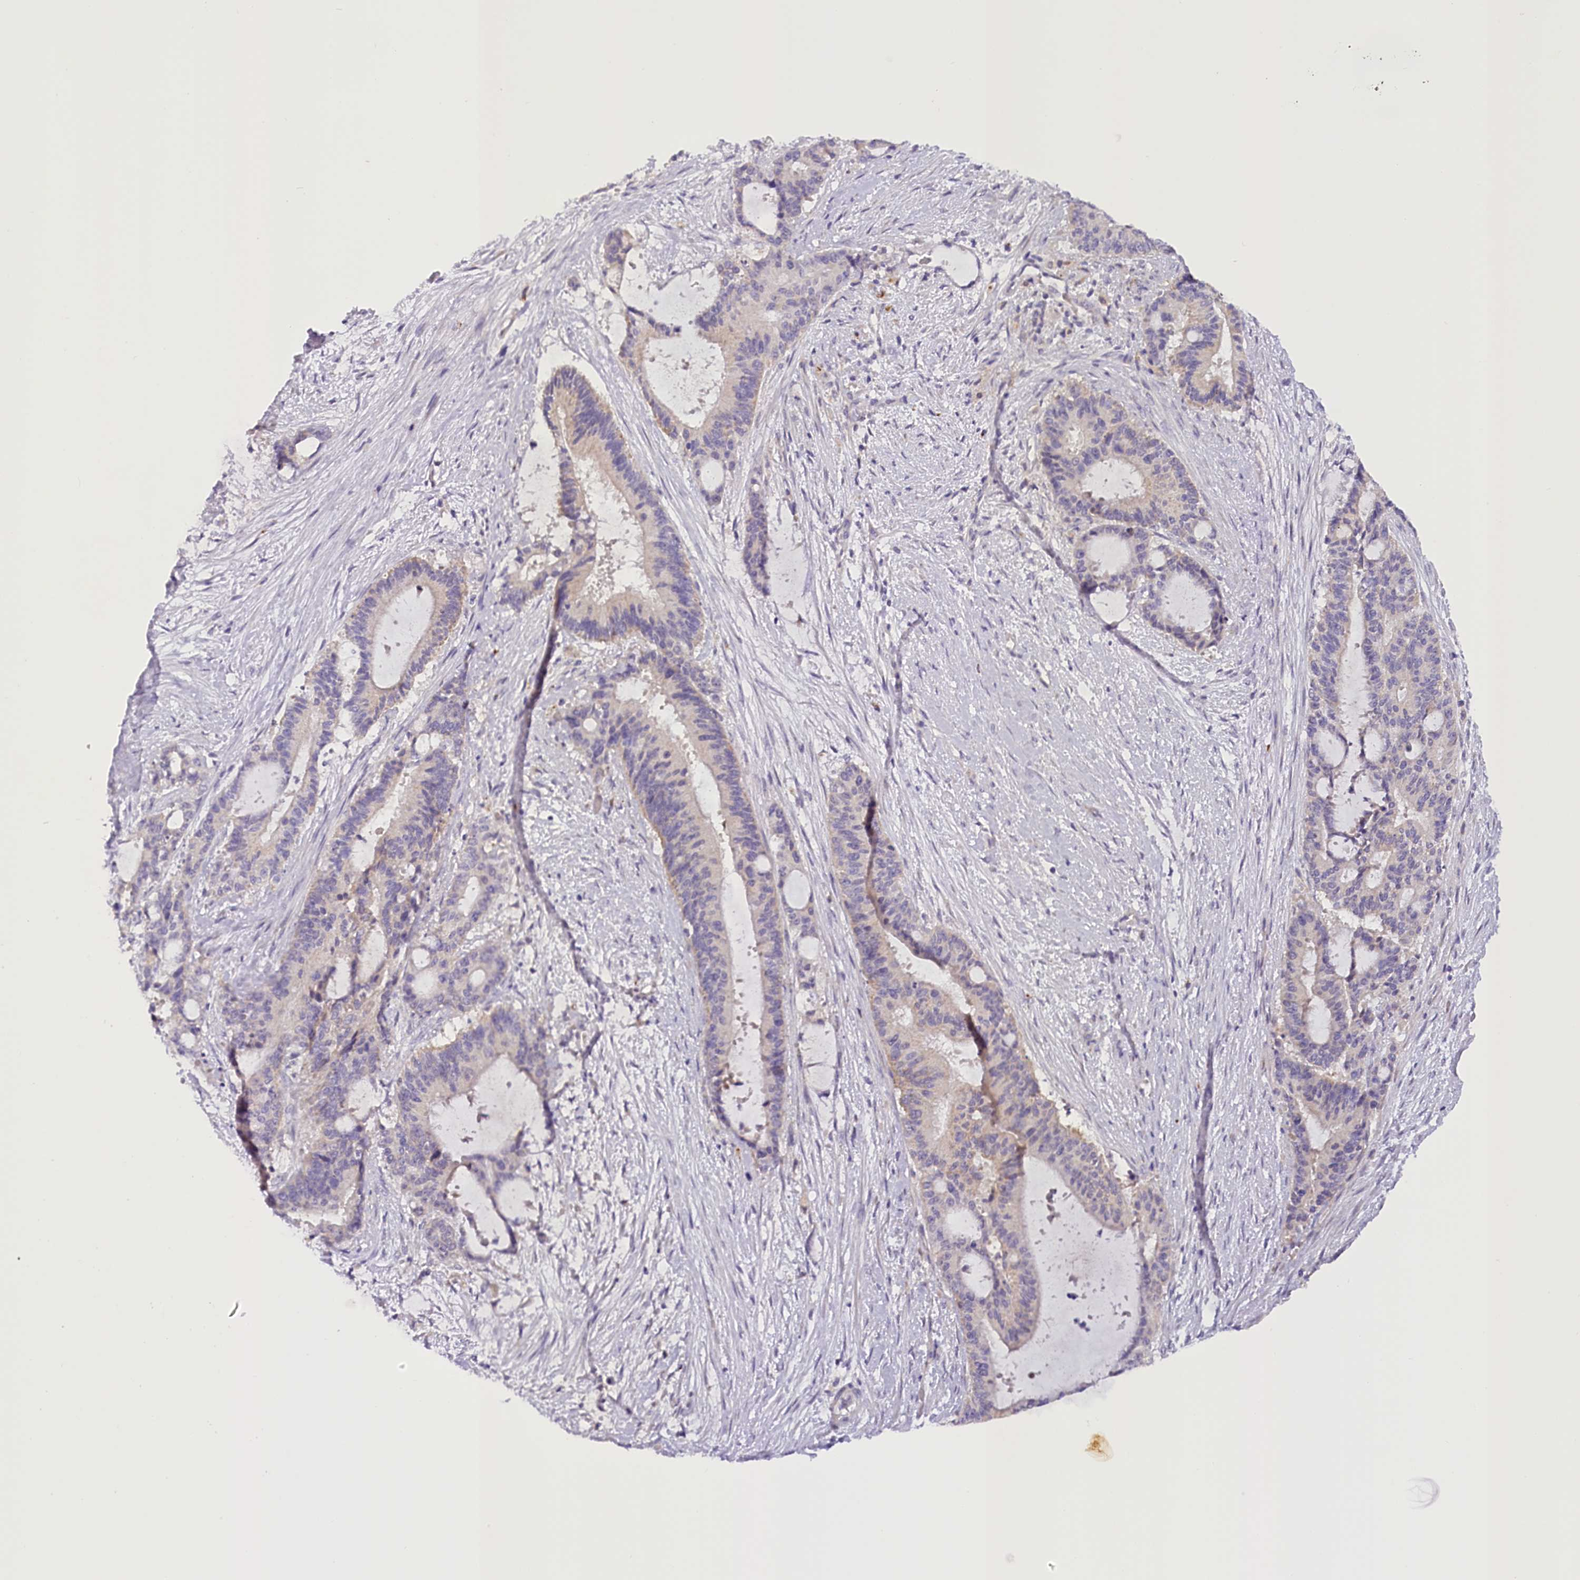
{"staining": {"intensity": "moderate", "quantity": "<25%", "location": "cytoplasmic/membranous"}, "tissue": "liver cancer", "cell_type": "Tumor cells", "image_type": "cancer", "snomed": [{"axis": "morphology", "description": "Normal tissue, NOS"}, {"axis": "morphology", "description": "Cholangiocarcinoma"}, {"axis": "topography", "description": "Liver"}, {"axis": "topography", "description": "Peripheral nerve tissue"}], "caption": "Liver cancer (cholangiocarcinoma) stained for a protein (brown) shows moderate cytoplasmic/membranous positive positivity in about <25% of tumor cells.", "gene": "DCUN1D1", "patient": {"sex": "female", "age": 73}}